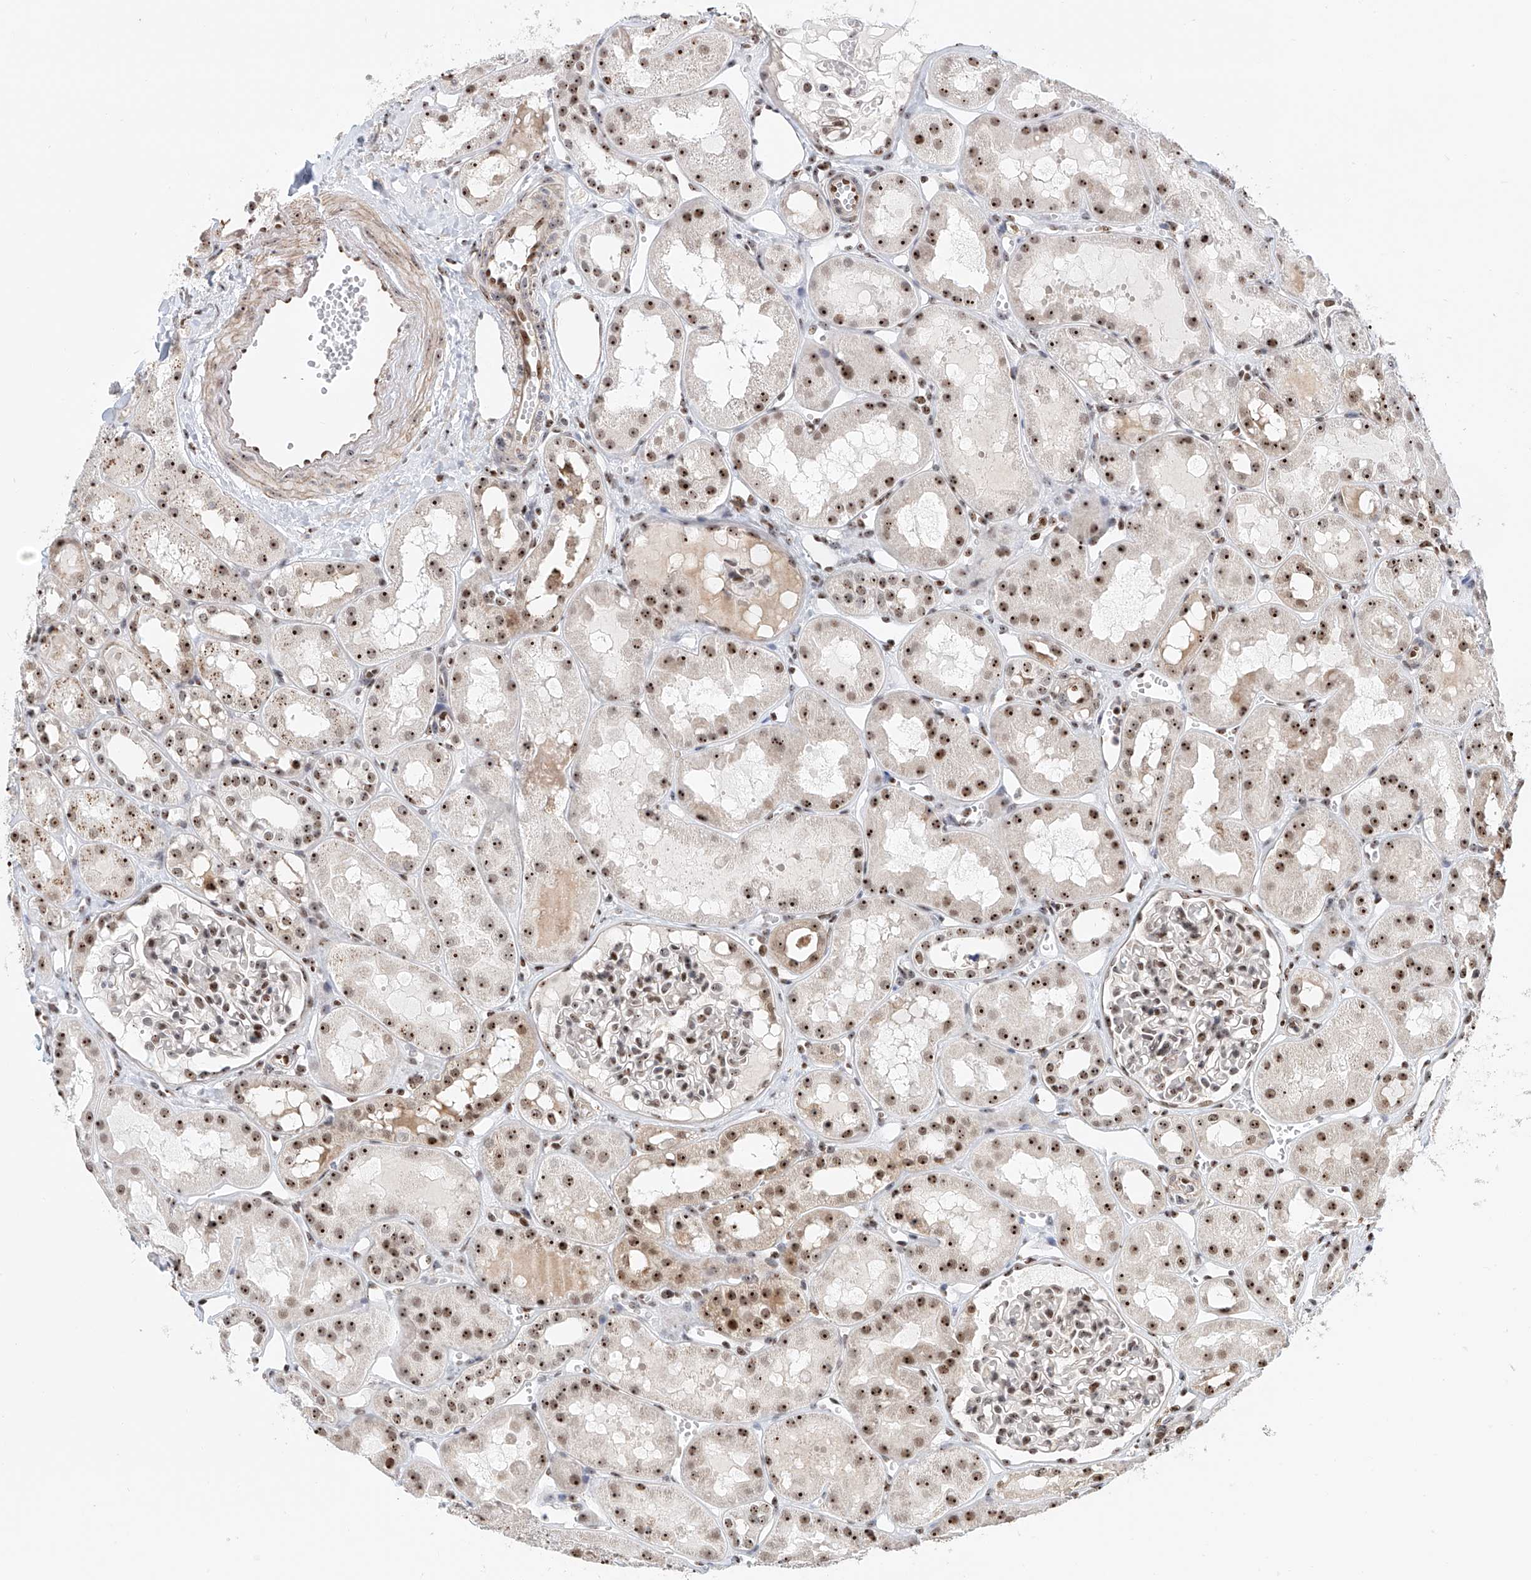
{"staining": {"intensity": "moderate", "quantity": "25%-75%", "location": "nuclear"}, "tissue": "kidney", "cell_type": "Cells in glomeruli", "image_type": "normal", "snomed": [{"axis": "morphology", "description": "Normal tissue, NOS"}, {"axis": "topography", "description": "Kidney"}], "caption": "Protein expression analysis of normal kidney exhibits moderate nuclear positivity in approximately 25%-75% of cells in glomeruli.", "gene": "PRUNE2", "patient": {"sex": "male", "age": 16}}